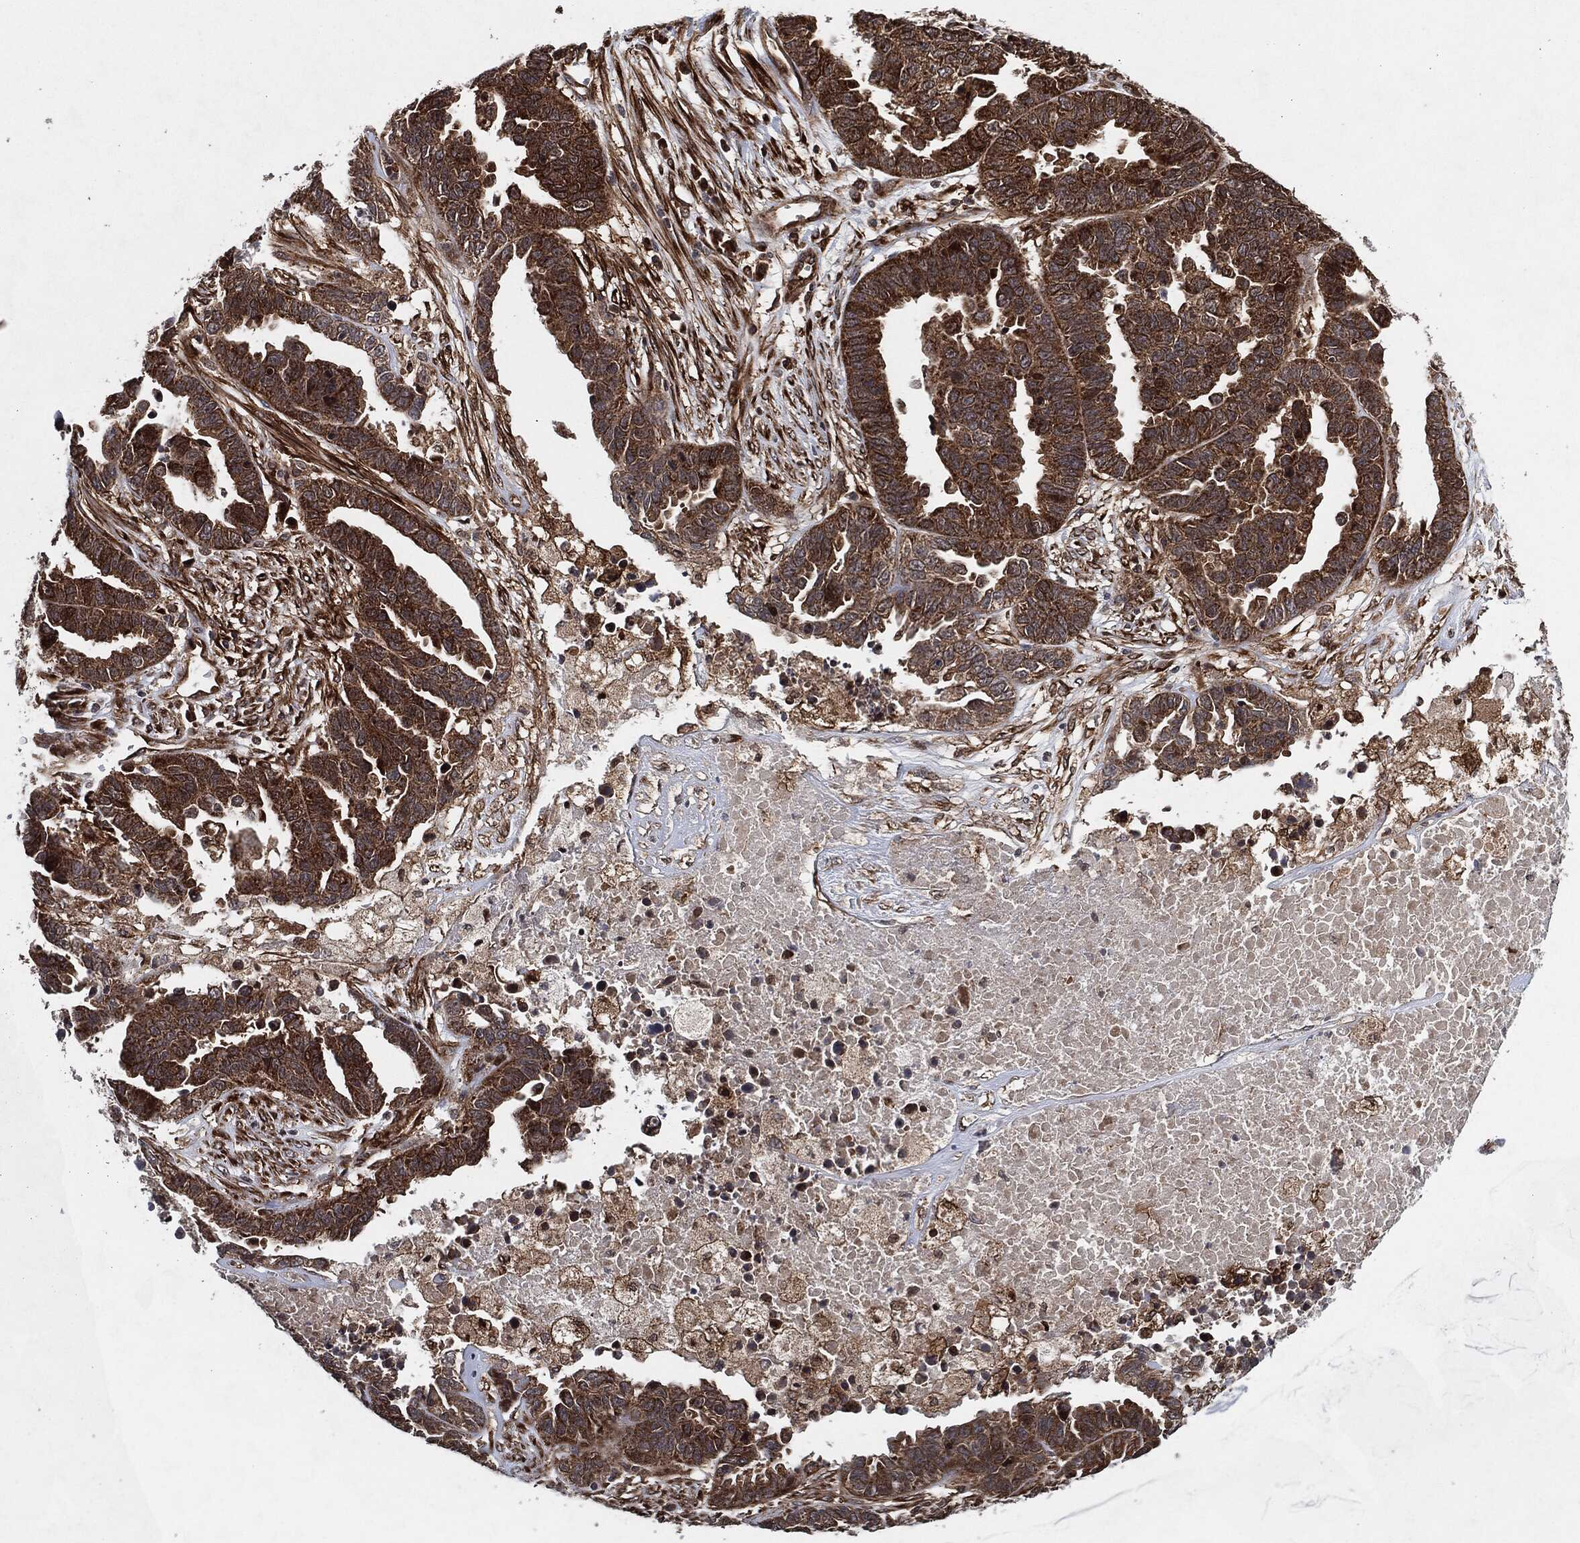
{"staining": {"intensity": "strong", "quantity": ">75%", "location": "cytoplasmic/membranous"}, "tissue": "ovarian cancer", "cell_type": "Tumor cells", "image_type": "cancer", "snomed": [{"axis": "morphology", "description": "Cystadenocarcinoma, serous, NOS"}, {"axis": "topography", "description": "Ovary"}], "caption": "Protein staining displays strong cytoplasmic/membranous positivity in approximately >75% of tumor cells in ovarian cancer (serous cystadenocarcinoma).", "gene": "BCAR1", "patient": {"sex": "female", "age": 87}}